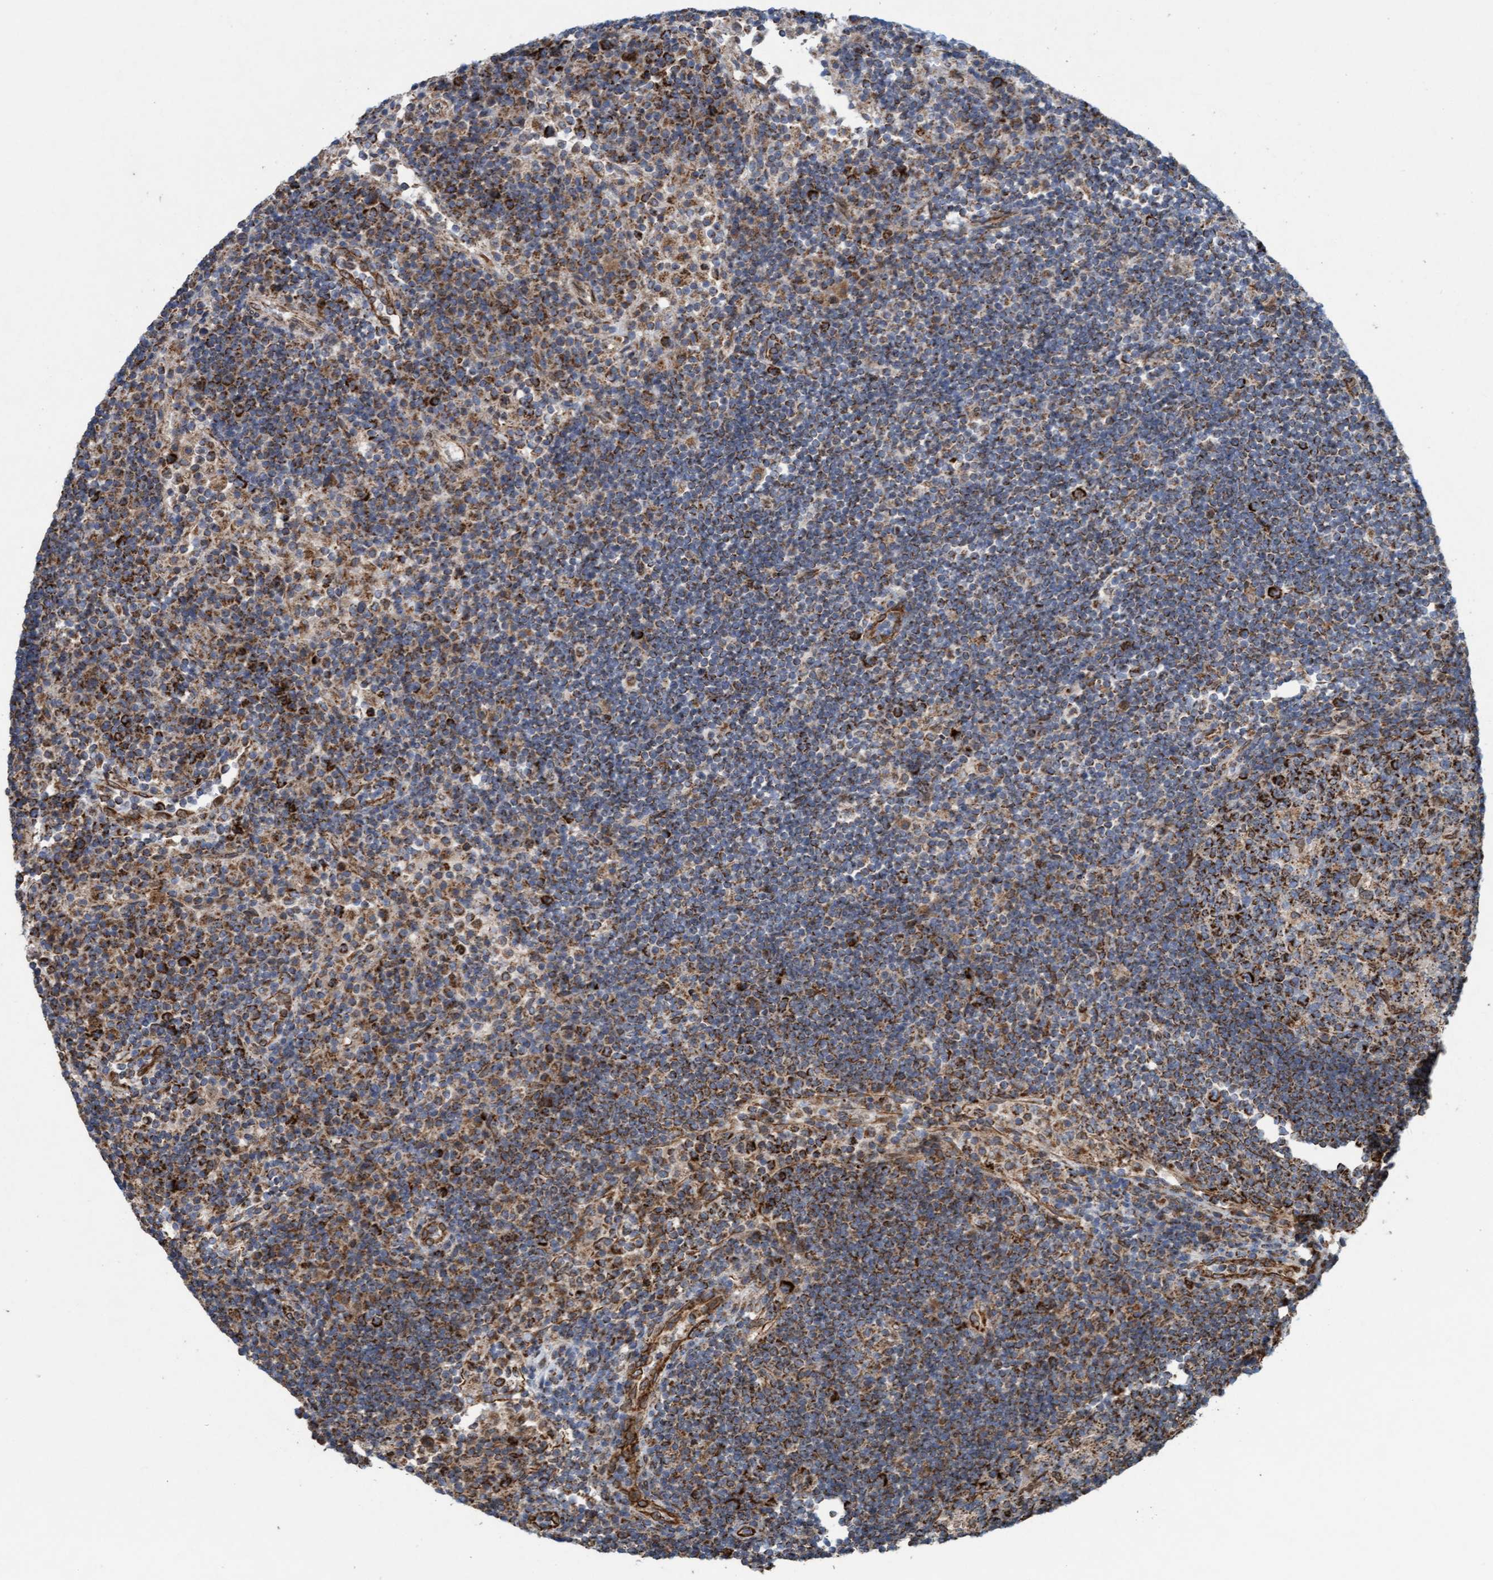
{"staining": {"intensity": "moderate", "quantity": ">75%", "location": "cytoplasmic/membranous"}, "tissue": "lymph node", "cell_type": "Germinal center cells", "image_type": "normal", "snomed": [{"axis": "morphology", "description": "Normal tissue, NOS"}, {"axis": "topography", "description": "Lymph node"}], "caption": "High-power microscopy captured an IHC micrograph of unremarkable lymph node, revealing moderate cytoplasmic/membranous expression in about >75% of germinal center cells. The staining was performed using DAB, with brown indicating positive protein expression. Nuclei are stained blue with hematoxylin.", "gene": "MRPS23", "patient": {"sex": "female", "age": 53}}